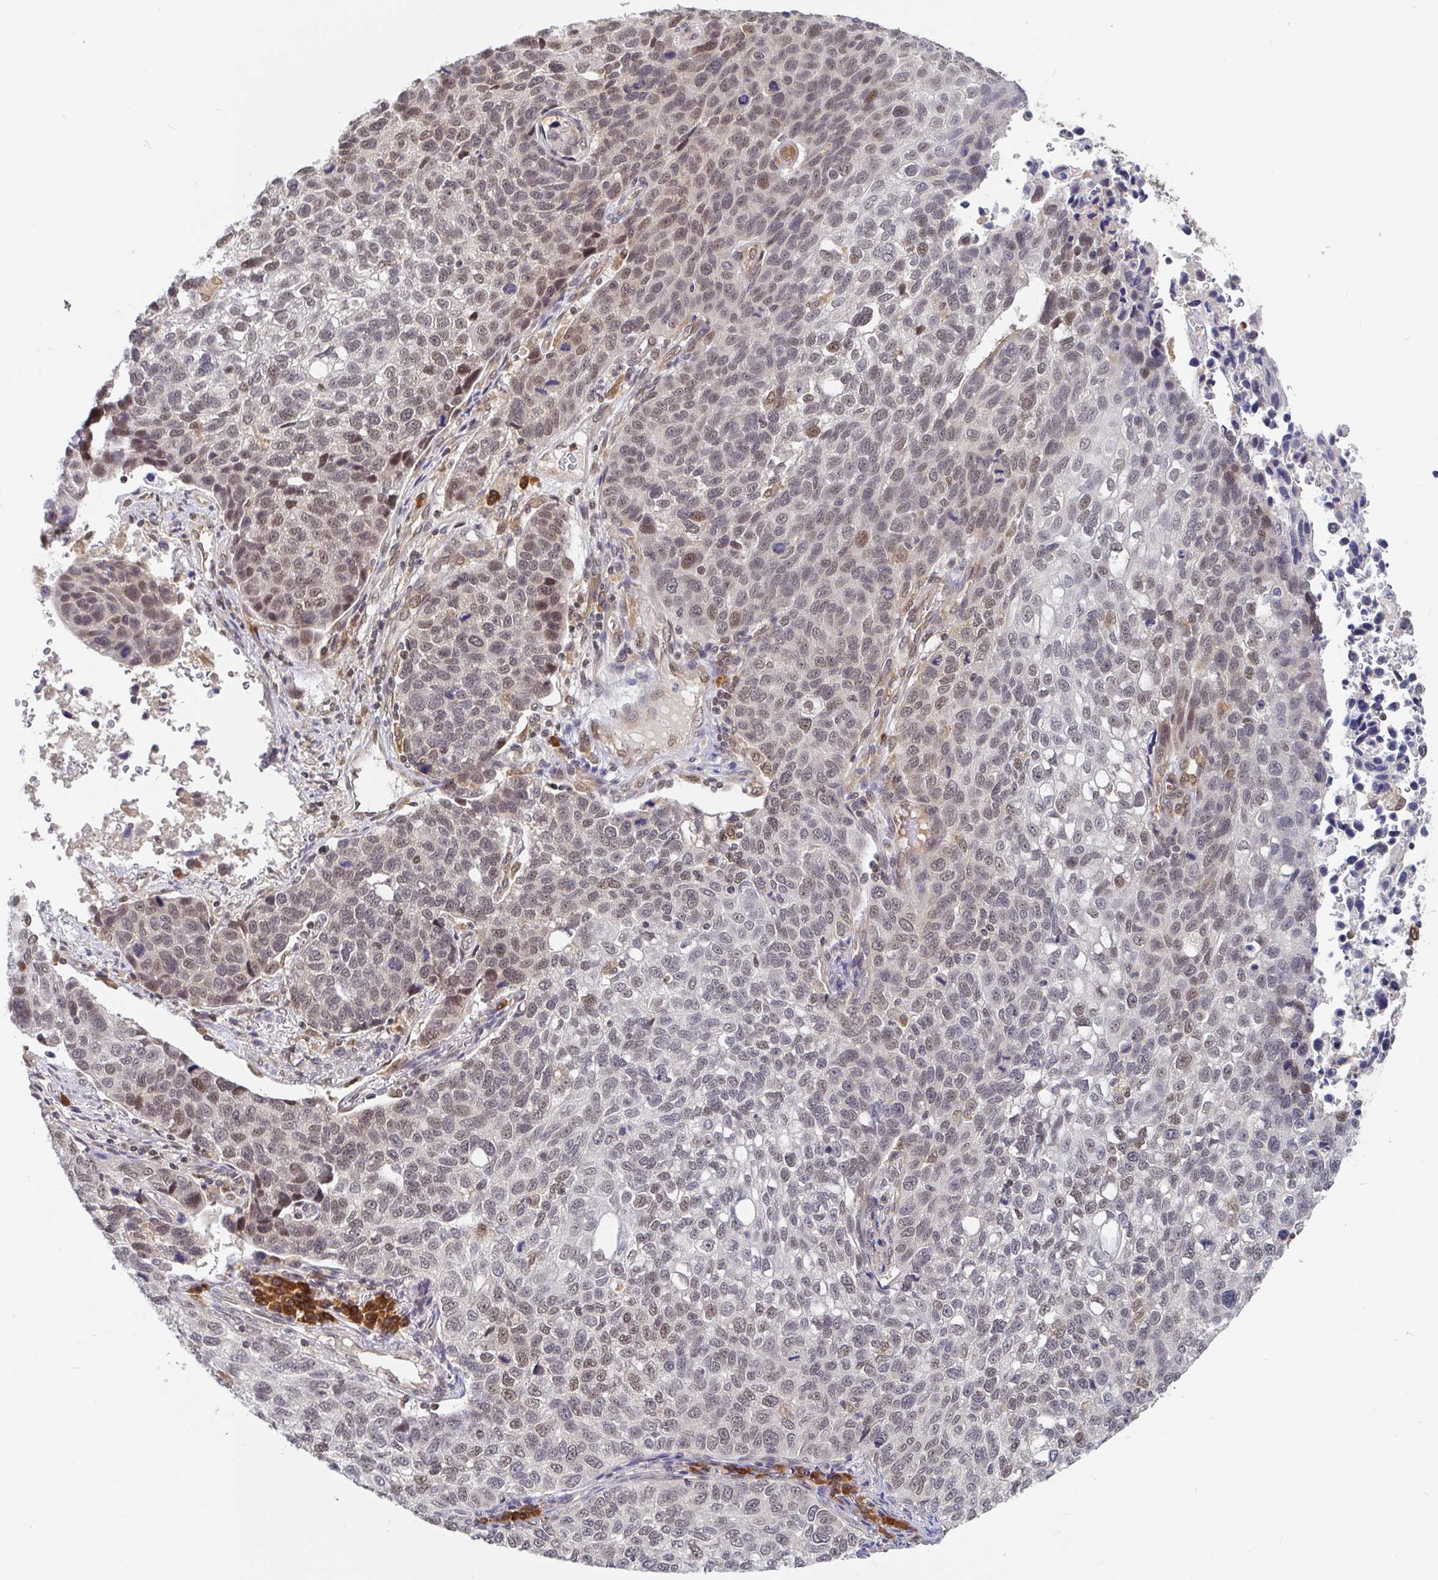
{"staining": {"intensity": "weak", "quantity": "<25%", "location": "nuclear"}, "tissue": "lung cancer", "cell_type": "Tumor cells", "image_type": "cancer", "snomed": [{"axis": "morphology", "description": "Squamous cell carcinoma, NOS"}, {"axis": "topography", "description": "Lymph node"}, {"axis": "topography", "description": "Lung"}], "caption": "Immunohistochemistry of squamous cell carcinoma (lung) demonstrates no positivity in tumor cells.", "gene": "ALG1", "patient": {"sex": "male", "age": 61}}